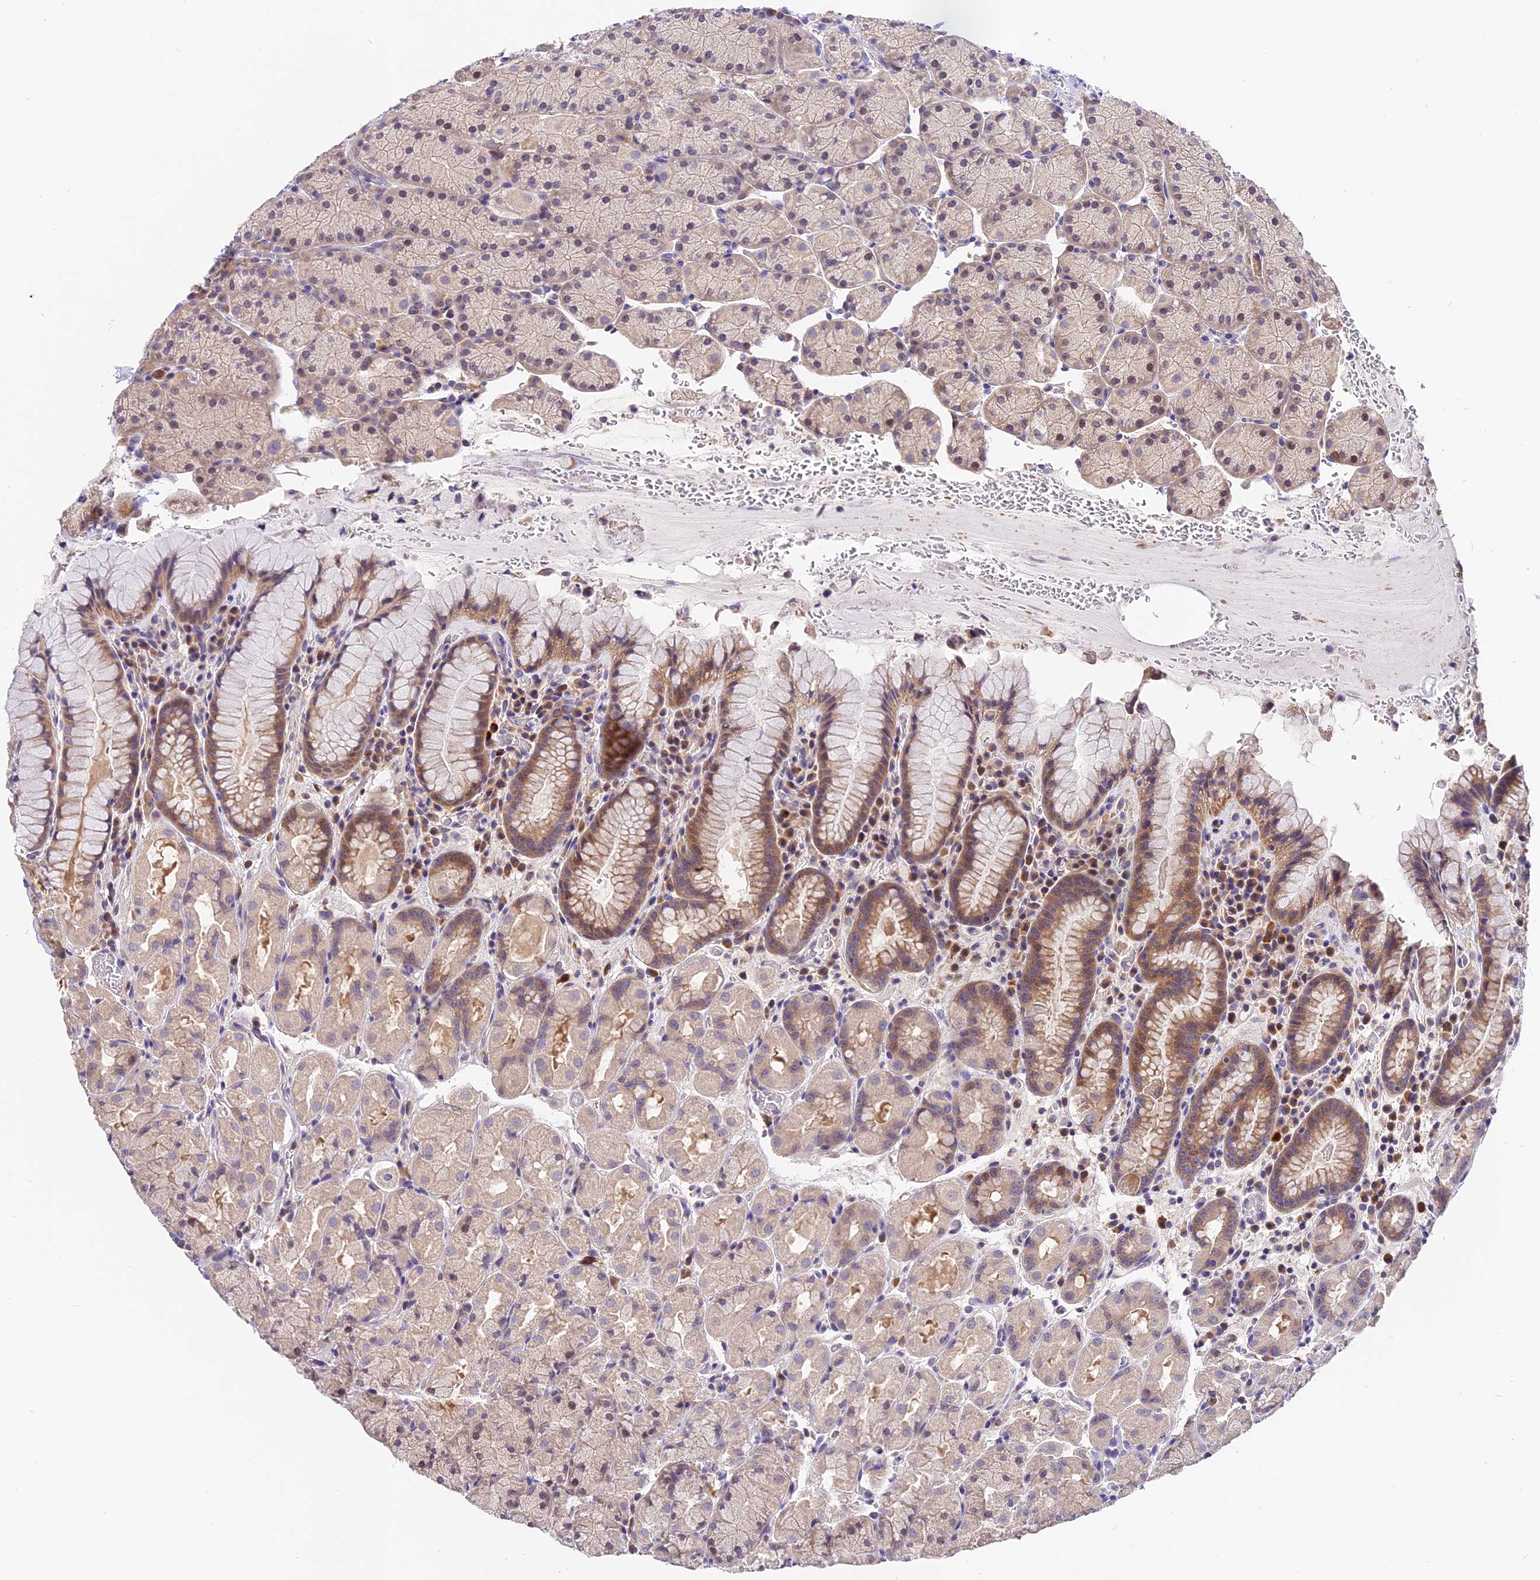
{"staining": {"intensity": "moderate", "quantity": ">75%", "location": "cytoplasmic/membranous,nuclear"}, "tissue": "stomach", "cell_type": "Glandular cells", "image_type": "normal", "snomed": [{"axis": "morphology", "description": "Normal tissue, NOS"}, {"axis": "topography", "description": "Stomach, upper"}, {"axis": "topography", "description": "Stomach, lower"}], "caption": "IHC staining of unremarkable stomach, which shows medium levels of moderate cytoplasmic/membranous,nuclear staining in approximately >75% of glandular cells indicating moderate cytoplasmic/membranous,nuclear protein positivity. The staining was performed using DAB (brown) for protein detection and nuclei were counterstained in hematoxylin (blue).", "gene": "BSCL2", "patient": {"sex": "male", "age": 80}}